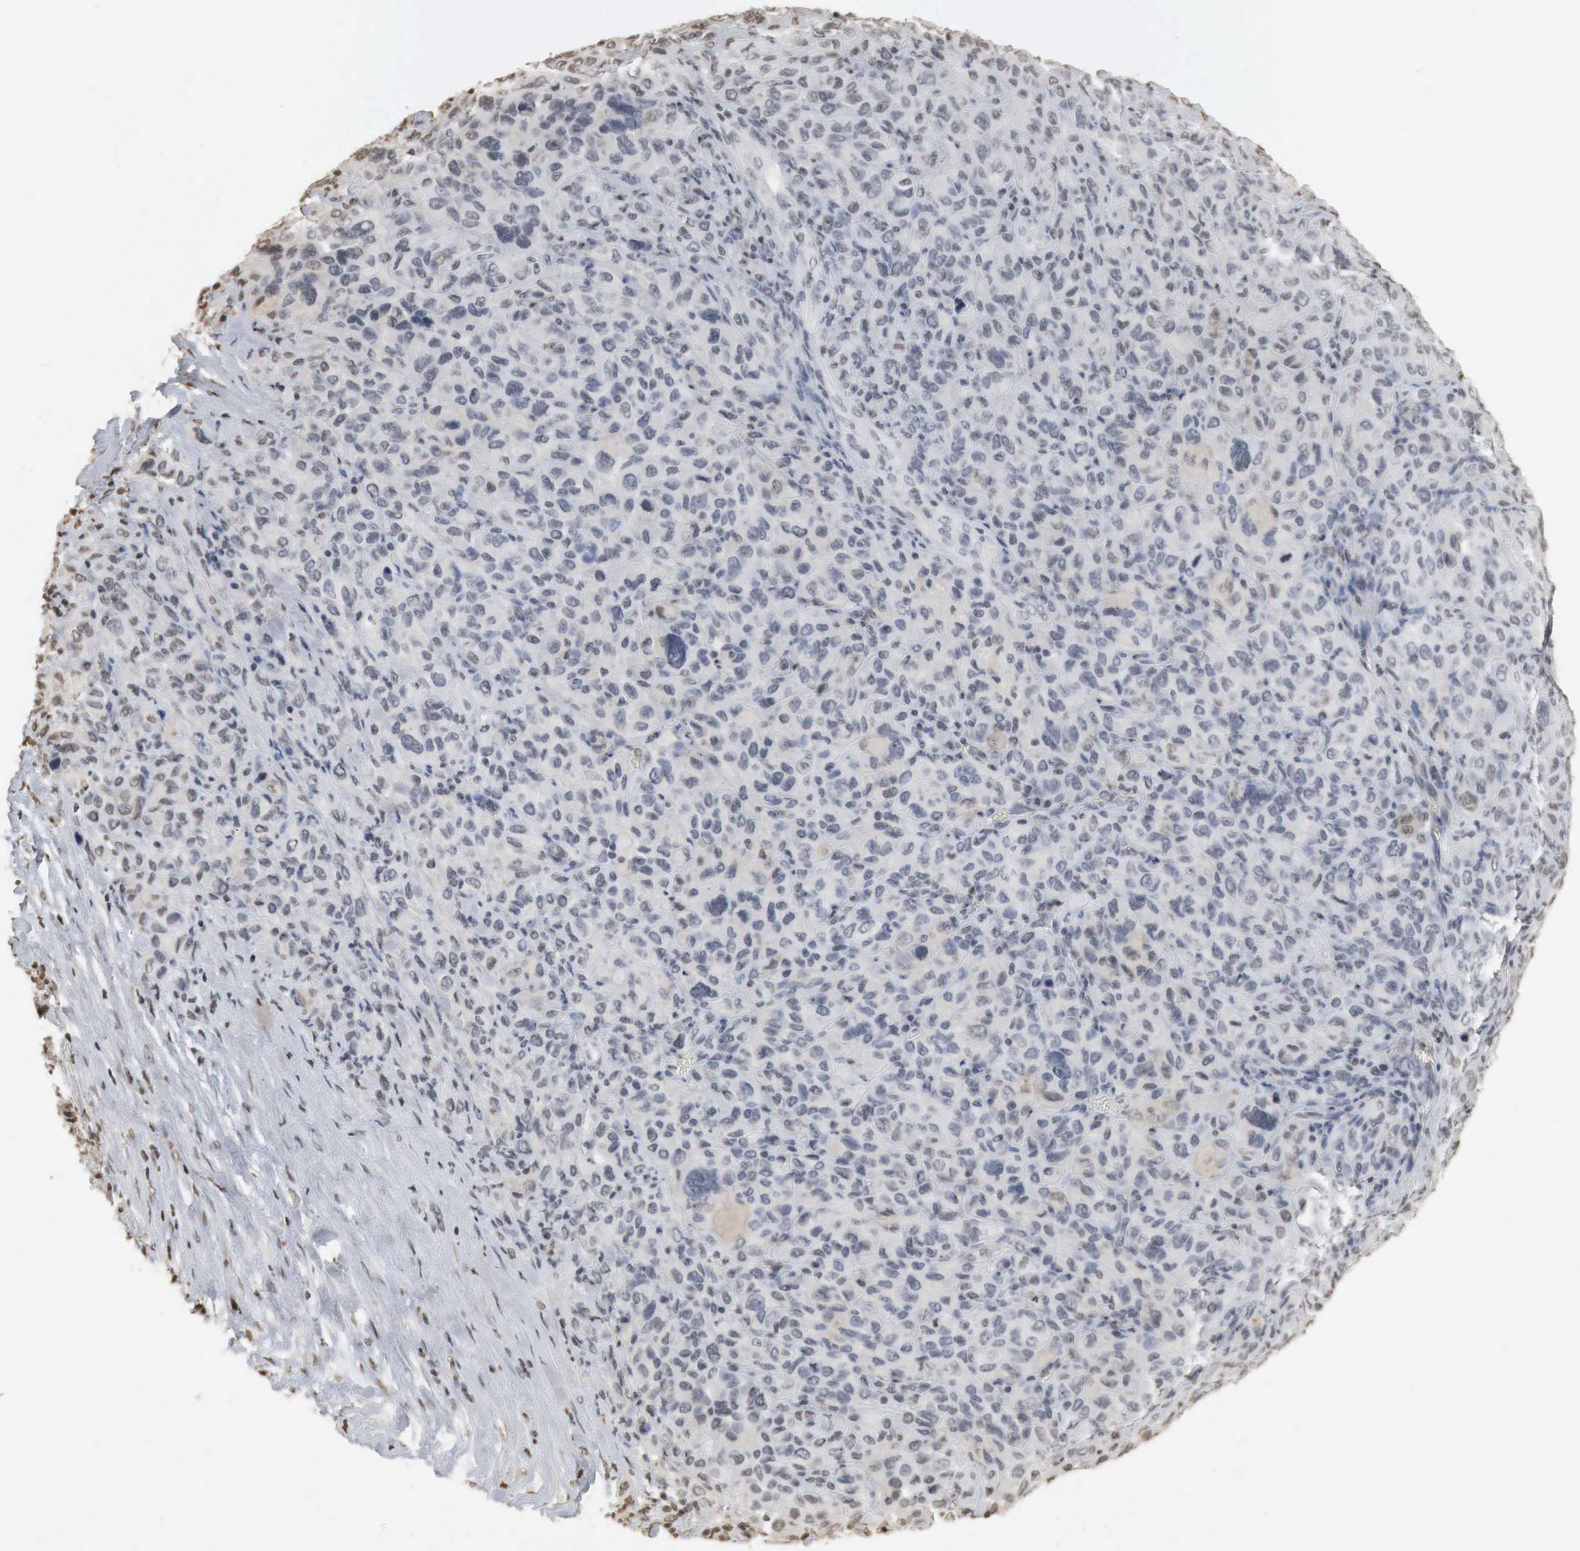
{"staining": {"intensity": "weak", "quantity": "<25%", "location": "cytoplasmic/membranous,nuclear"}, "tissue": "melanoma", "cell_type": "Tumor cells", "image_type": "cancer", "snomed": [{"axis": "morphology", "description": "Malignant melanoma, Metastatic site"}, {"axis": "topography", "description": "Skin"}], "caption": "Tumor cells are negative for protein expression in human melanoma.", "gene": "ERBB4", "patient": {"sex": "male", "age": 32}}